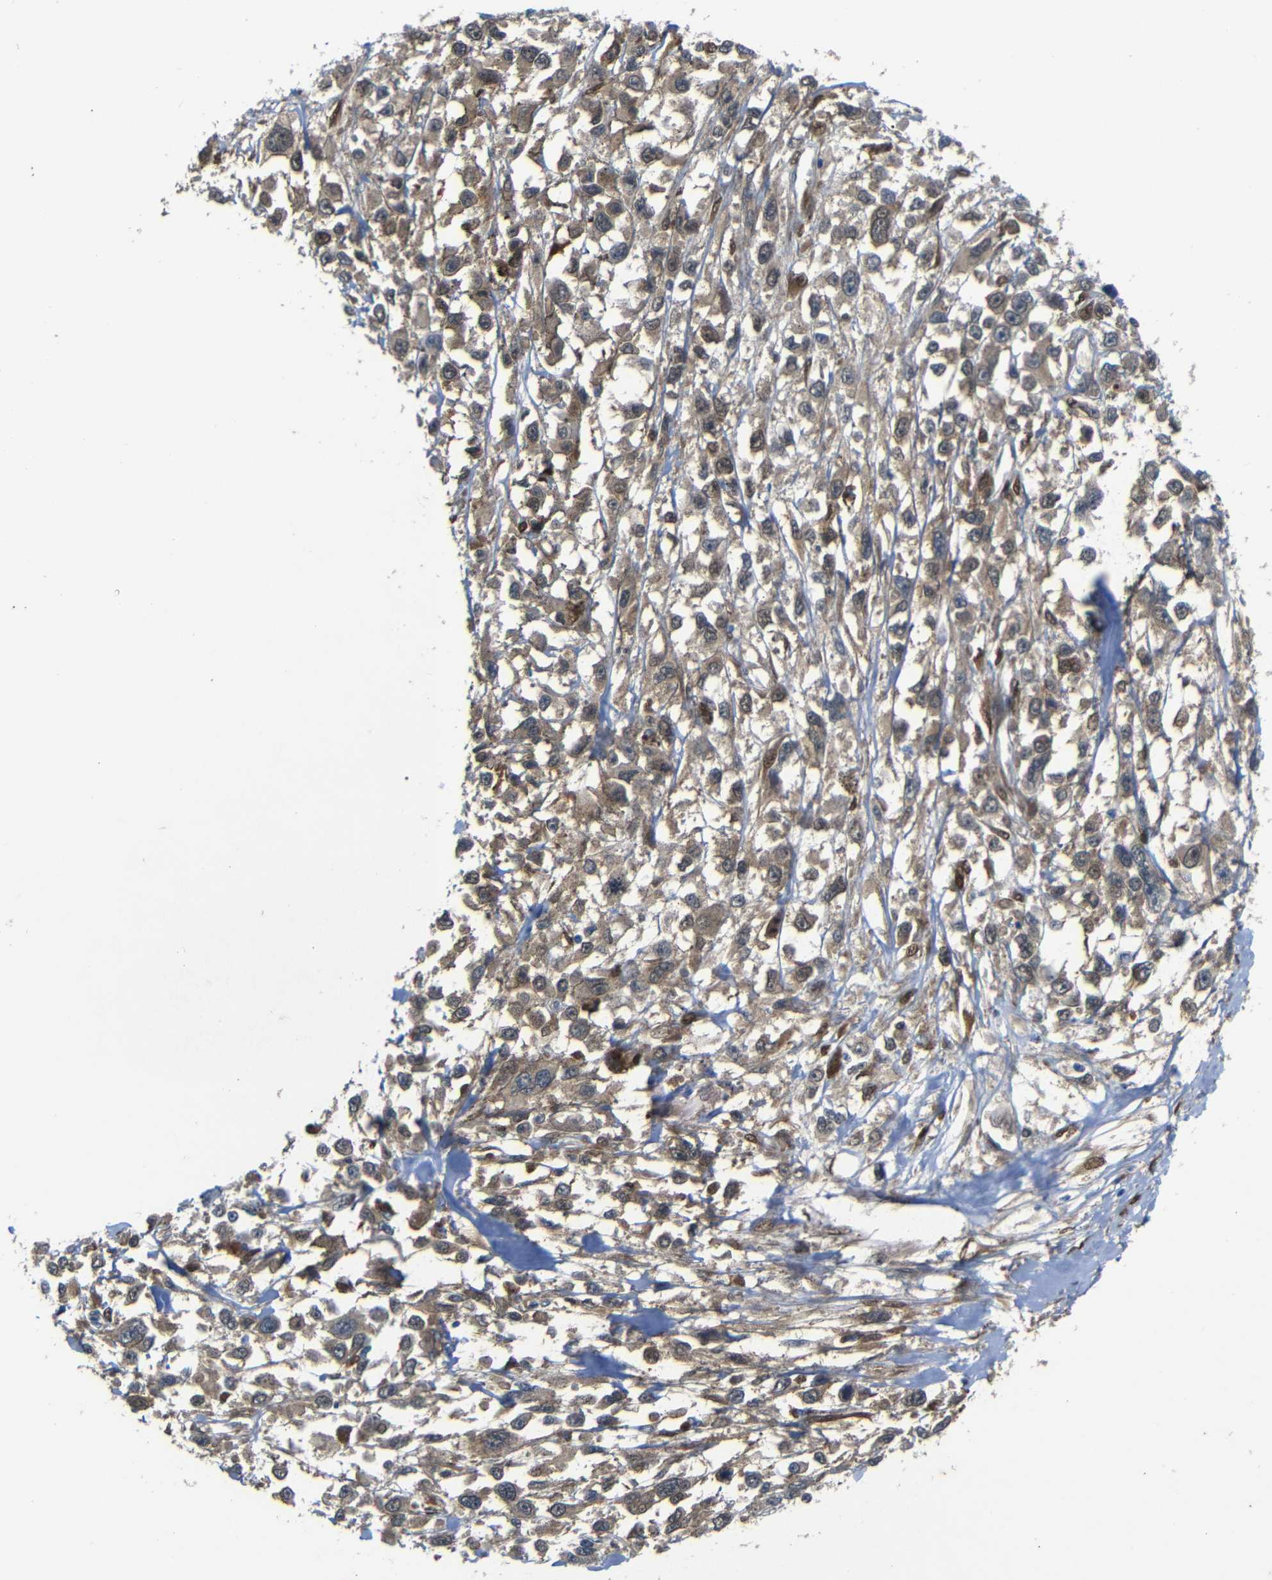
{"staining": {"intensity": "weak", "quantity": "<25%", "location": "cytoplasmic/membranous"}, "tissue": "melanoma", "cell_type": "Tumor cells", "image_type": "cancer", "snomed": [{"axis": "morphology", "description": "Malignant melanoma, Metastatic site"}, {"axis": "topography", "description": "Lymph node"}], "caption": "An image of human malignant melanoma (metastatic site) is negative for staining in tumor cells. (Brightfield microscopy of DAB immunohistochemistry (IHC) at high magnification).", "gene": "YAP1", "patient": {"sex": "male", "age": 59}}